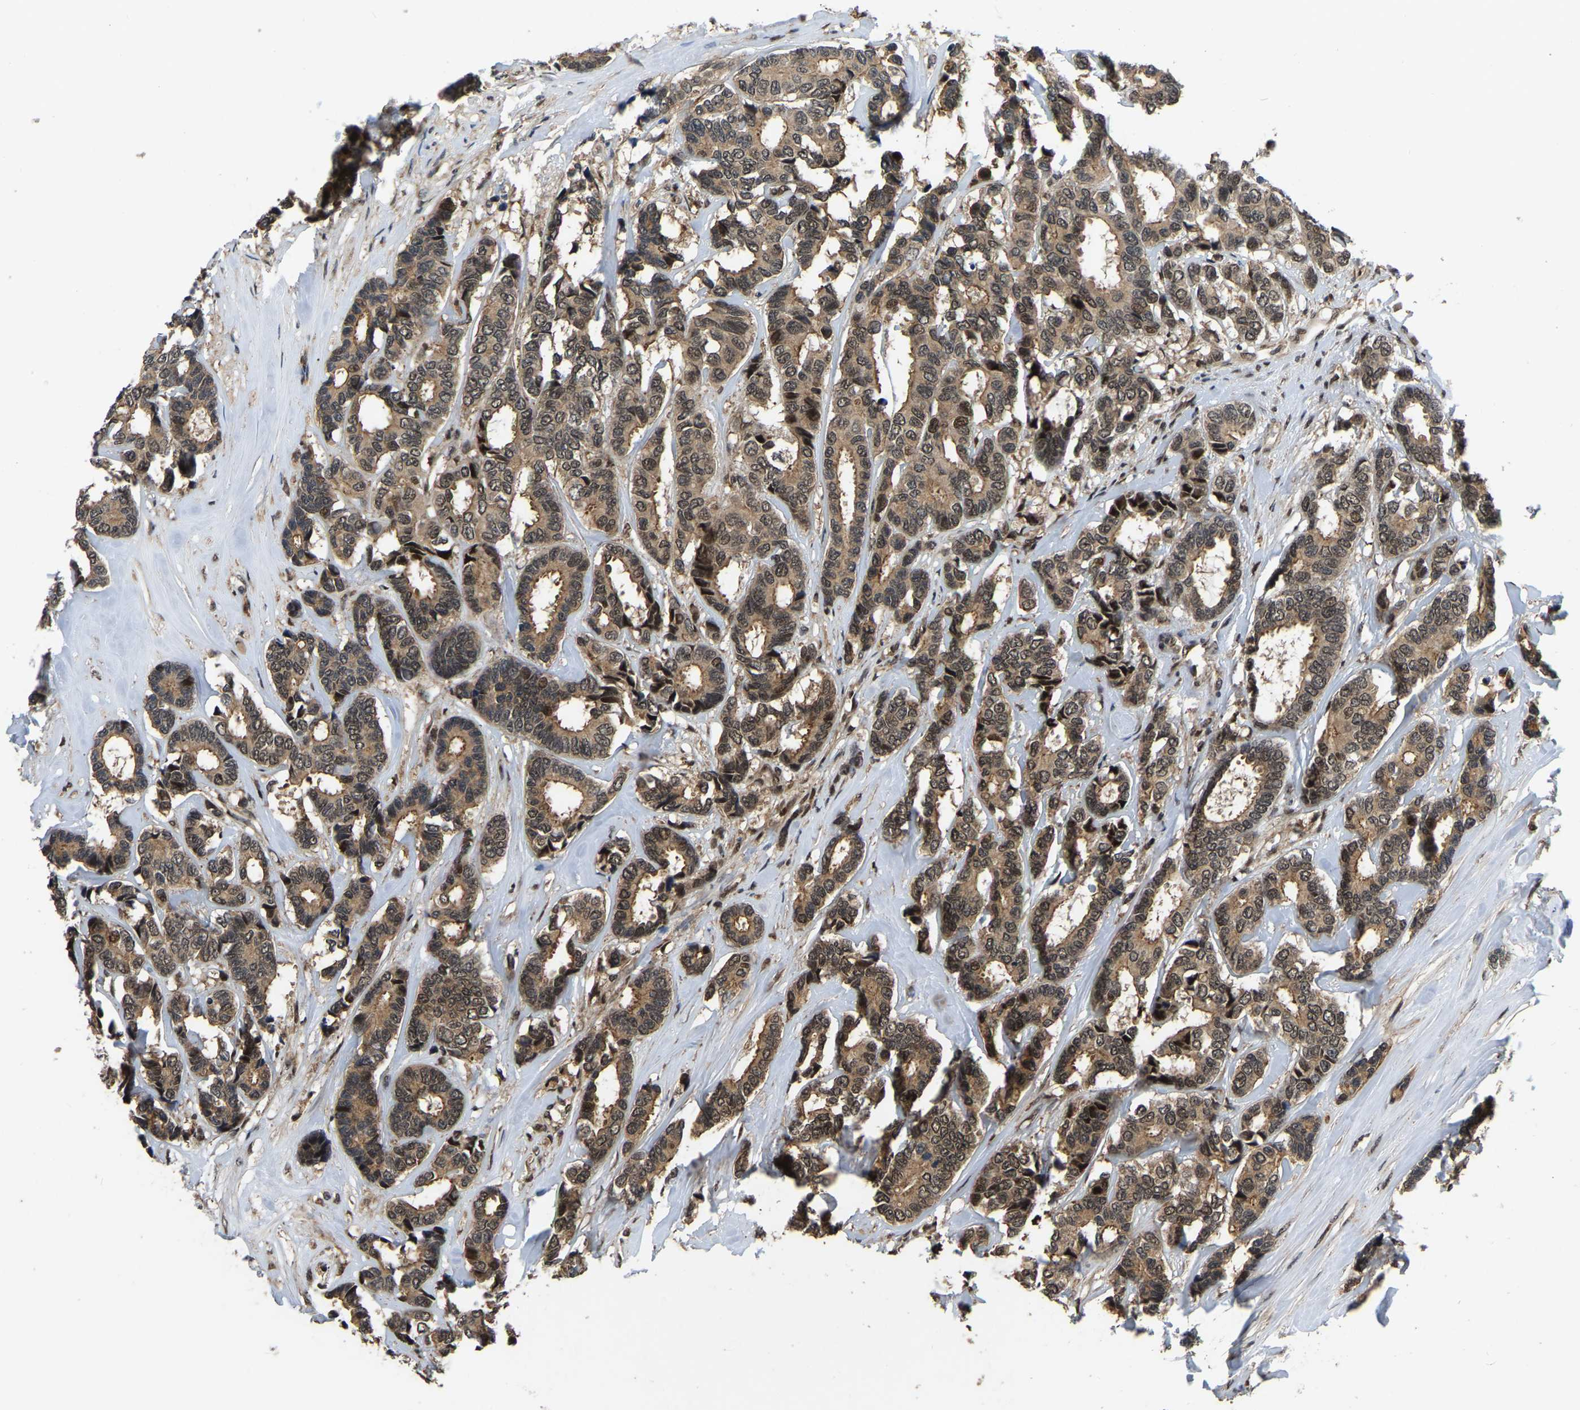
{"staining": {"intensity": "moderate", "quantity": ">75%", "location": "cytoplasmic/membranous,nuclear"}, "tissue": "breast cancer", "cell_type": "Tumor cells", "image_type": "cancer", "snomed": [{"axis": "morphology", "description": "Duct carcinoma"}, {"axis": "topography", "description": "Breast"}], "caption": "Breast cancer stained for a protein (brown) shows moderate cytoplasmic/membranous and nuclear positive expression in about >75% of tumor cells.", "gene": "CIAO1", "patient": {"sex": "female", "age": 87}}